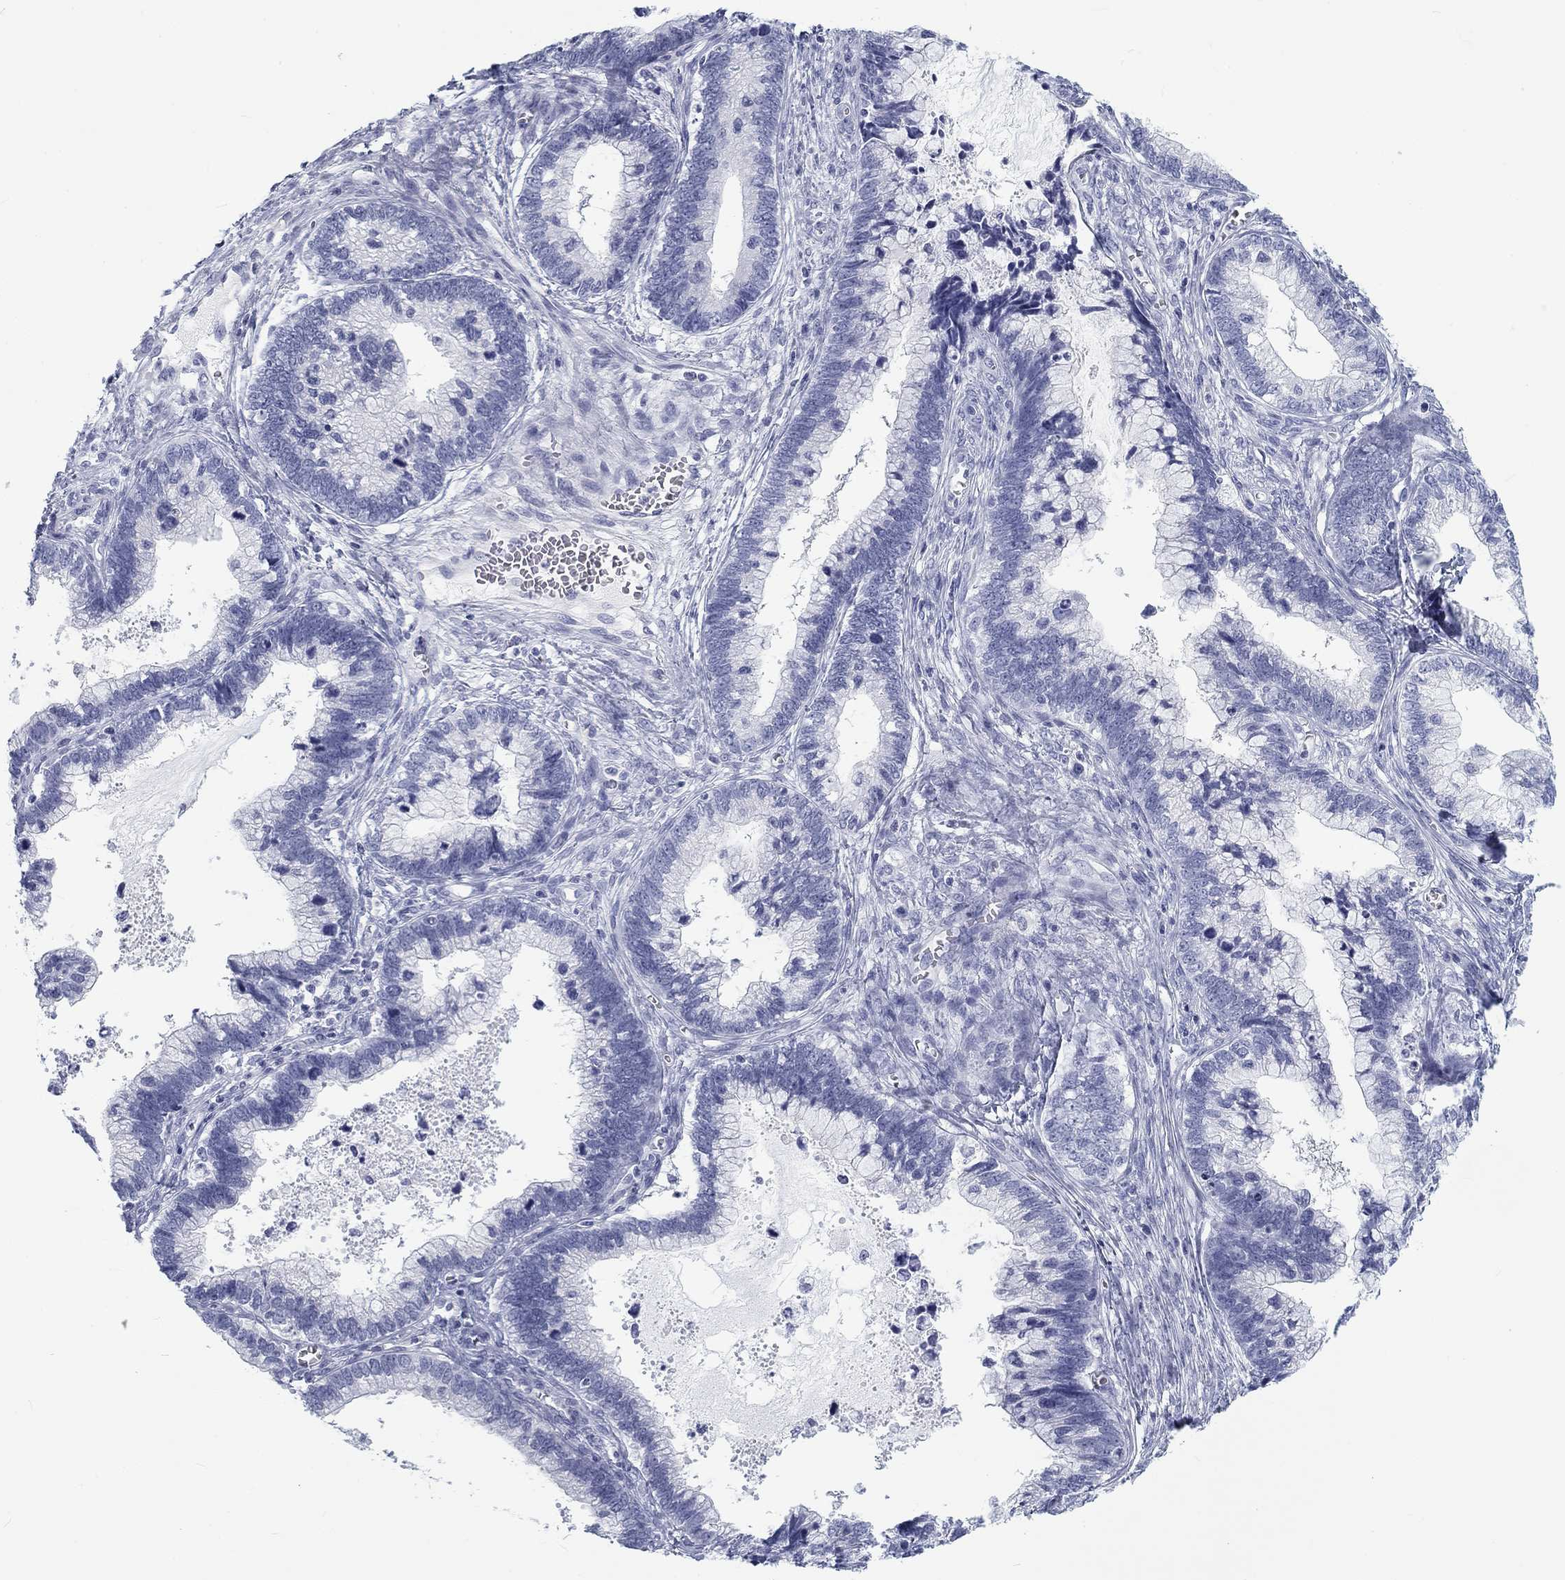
{"staining": {"intensity": "negative", "quantity": "none", "location": "none"}, "tissue": "cervical cancer", "cell_type": "Tumor cells", "image_type": "cancer", "snomed": [{"axis": "morphology", "description": "Adenocarcinoma, NOS"}, {"axis": "topography", "description": "Cervix"}], "caption": "Immunohistochemistry histopathology image of neoplastic tissue: cervical adenocarcinoma stained with DAB shows no significant protein staining in tumor cells.", "gene": "CALB1", "patient": {"sex": "female", "age": 44}}